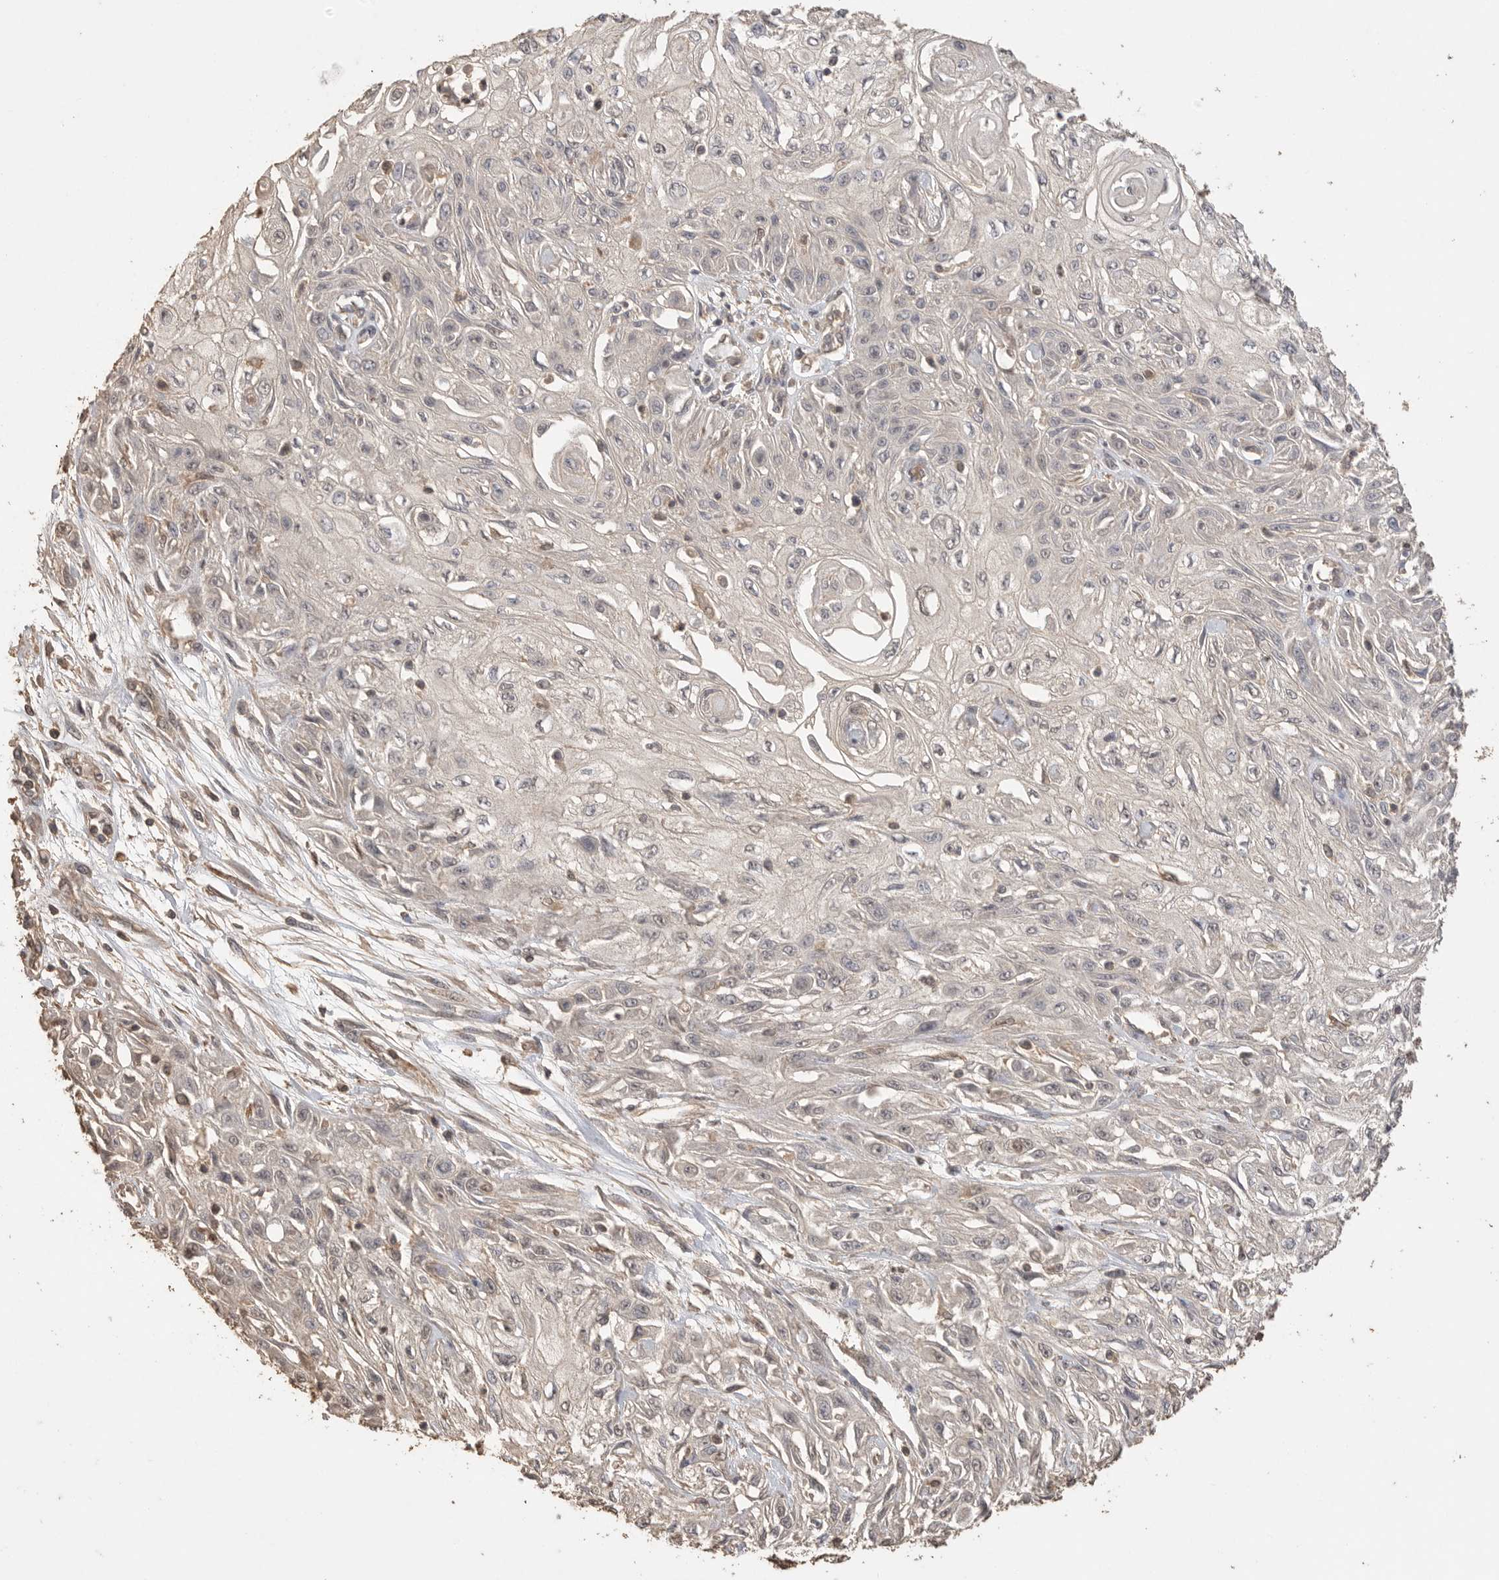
{"staining": {"intensity": "negative", "quantity": "none", "location": "none"}, "tissue": "skin cancer", "cell_type": "Tumor cells", "image_type": "cancer", "snomed": [{"axis": "morphology", "description": "Squamous cell carcinoma, NOS"}, {"axis": "morphology", "description": "Squamous cell carcinoma, metastatic, NOS"}, {"axis": "topography", "description": "Skin"}, {"axis": "topography", "description": "Lymph node"}], "caption": "Tumor cells show no significant protein expression in squamous cell carcinoma (skin).", "gene": "MAP2K1", "patient": {"sex": "male", "age": 75}}